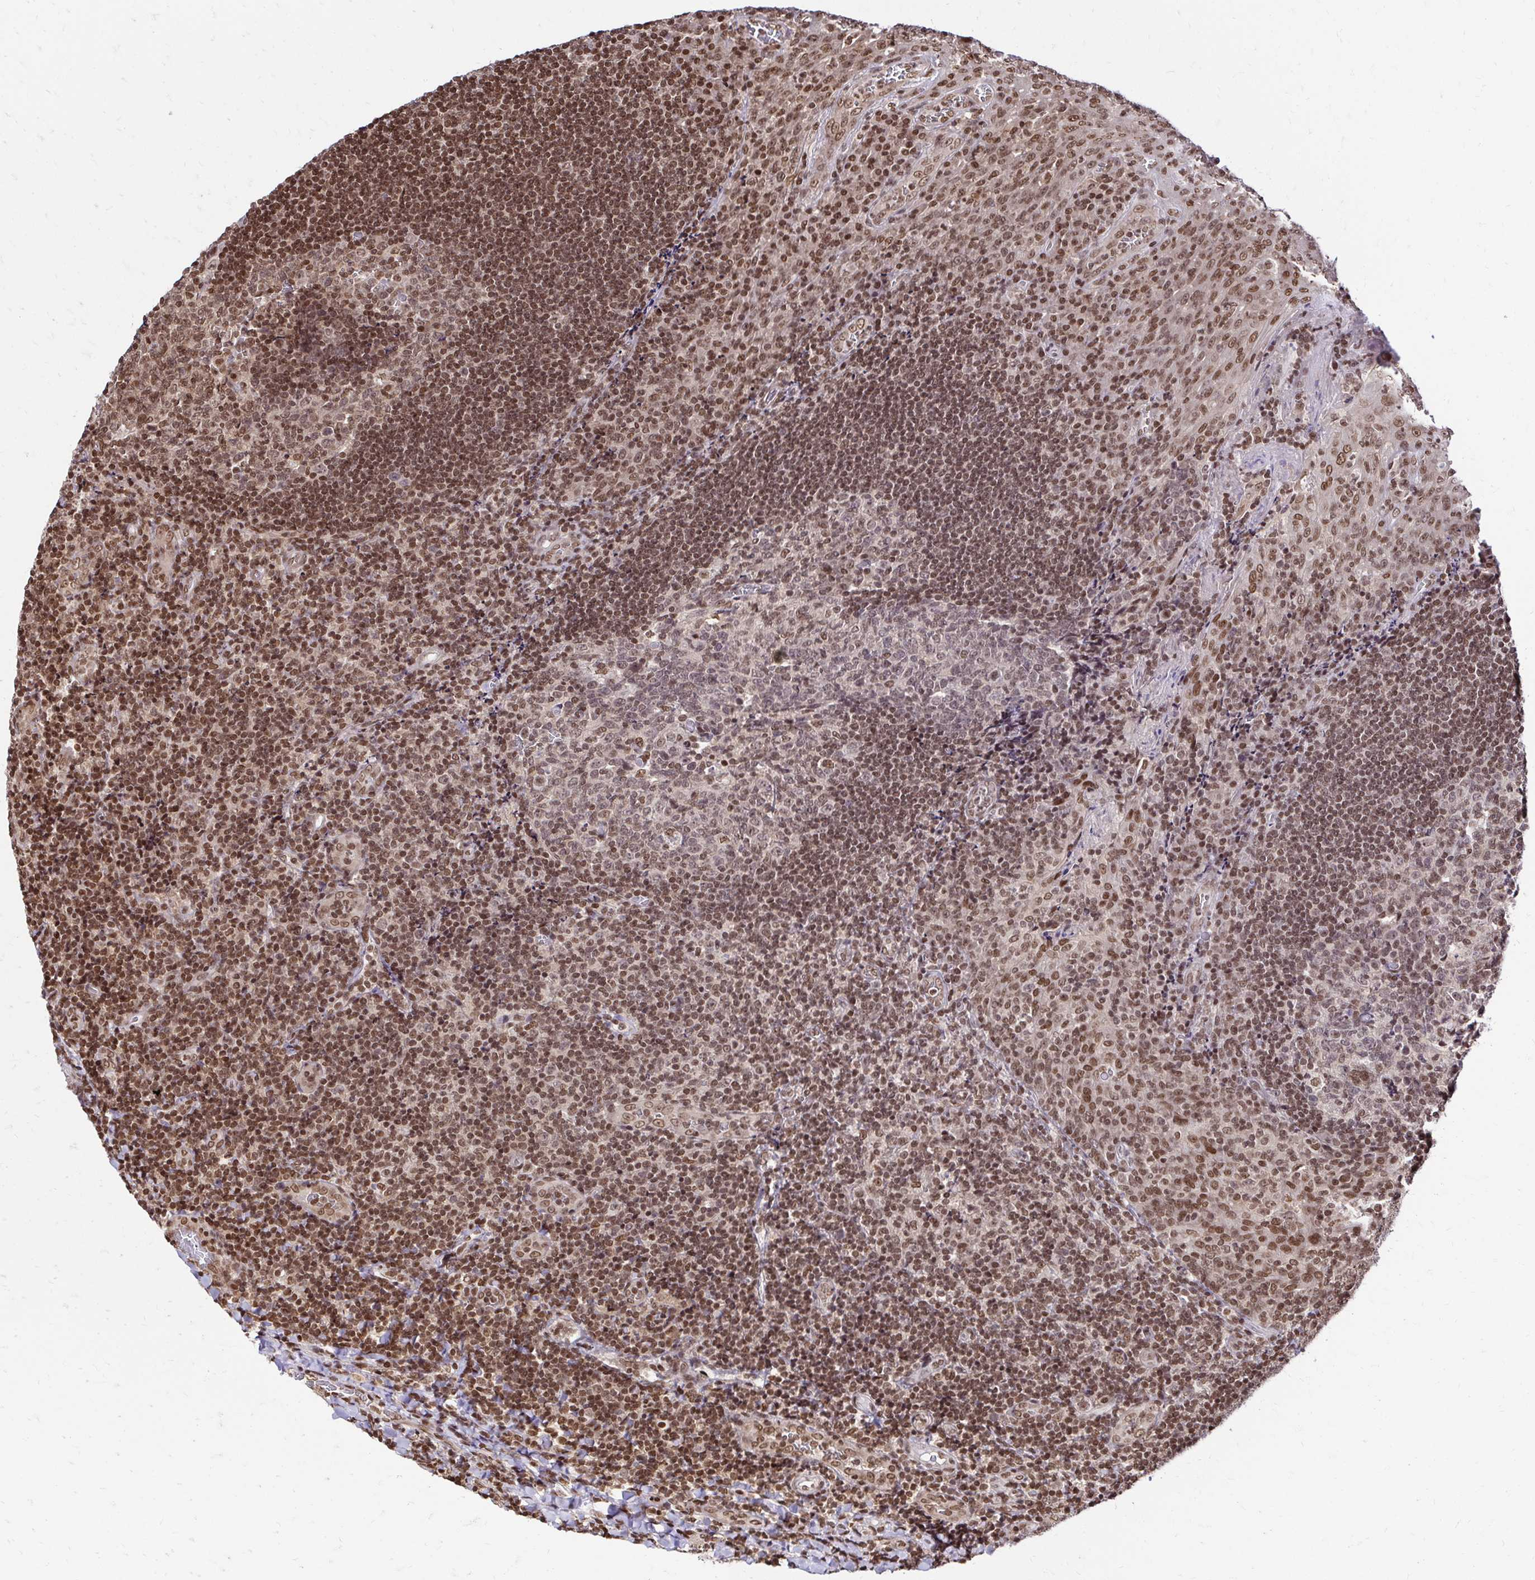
{"staining": {"intensity": "moderate", "quantity": "25%-75%", "location": "nuclear"}, "tissue": "tonsil", "cell_type": "Germinal center cells", "image_type": "normal", "snomed": [{"axis": "morphology", "description": "Normal tissue, NOS"}, {"axis": "topography", "description": "Tonsil"}], "caption": "An IHC image of unremarkable tissue is shown. Protein staining in brown labels moderate nuclear positivity in tonsil within germinal center cells.", "gene": "GLYR1", "patient": {"sex": "male", "age": 17}}